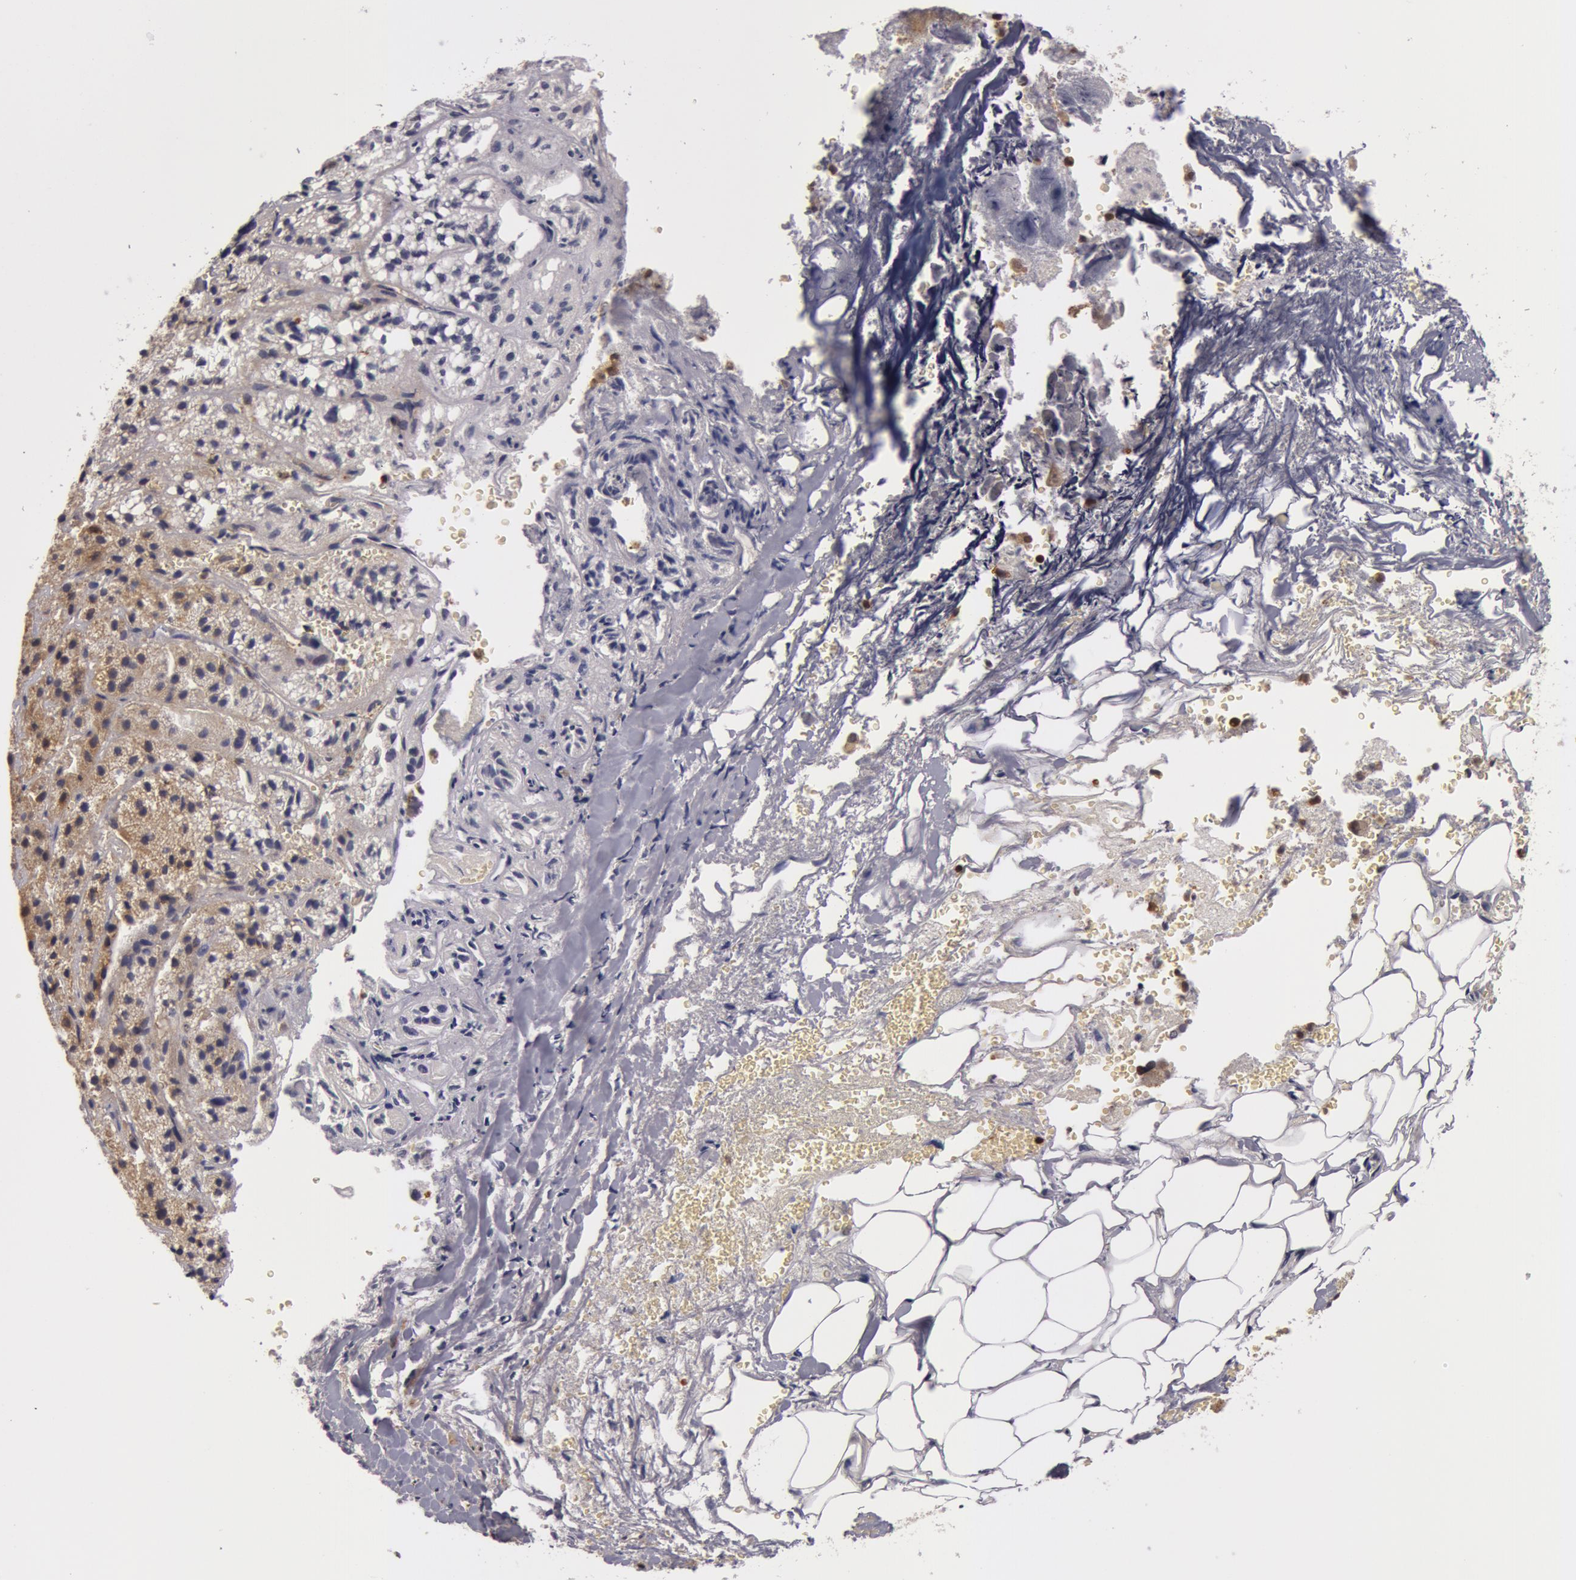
{"staining": {"intensity": "weak", "quantity": "<25%", "location": "cytoplasmic/membranous"}, "tissue": "adrenal gland", "cell_type": "Glandular cells", "image_type": "normal", "snomed": [{"axis": "morphology", "description": "Normal tissue, NOS"}, {"axis": "topography", "description": "Adrenal gland"}], "caption": "An immunohistochemistry micrograph of benign adrenal gland is shown. There is no staining in glandular cells of adrenal gland.", "gene": "ZNF350", "patient": {"sex": "female", "age": 71}}